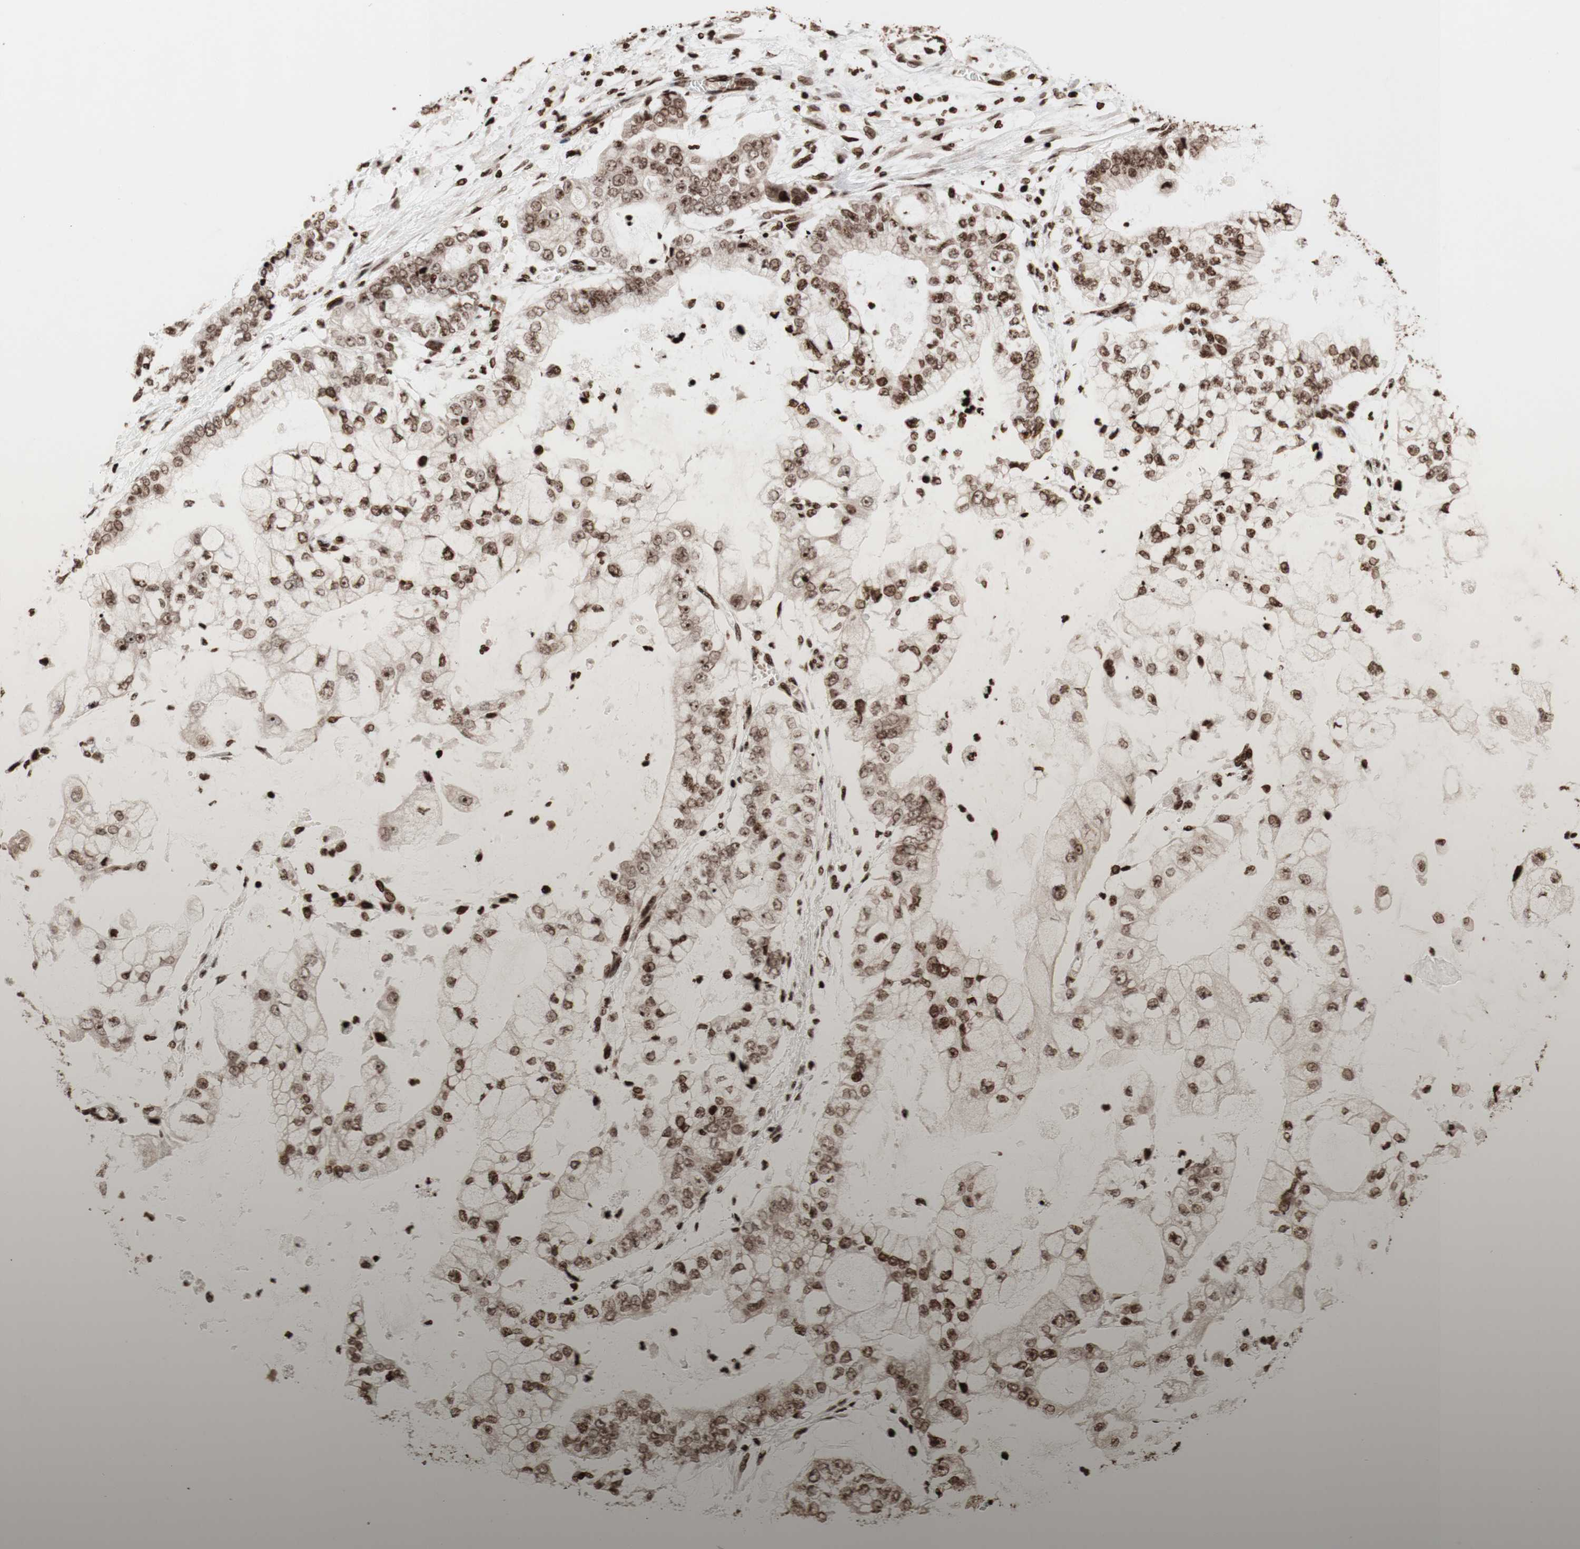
{"staining": {"intensity": "weak", "quantity": ">75%", "location": "nuclear"}, "tissue": "stomach cancer", "cell_type": "Tumor cells", "image_type": "cancer", "snomed": [{"axis": "morphology", "description": "Adenocarcinoma, NOS"}, {"axis": "topography", "description": "Stomach"}], "caption": "Stomach adenocarcinoma tissue demonstrates weak nuclear staining in approximately >75% of tumor cells", "gene": "NCAPD2", "patient": {"sex": "male", "age": 76}}